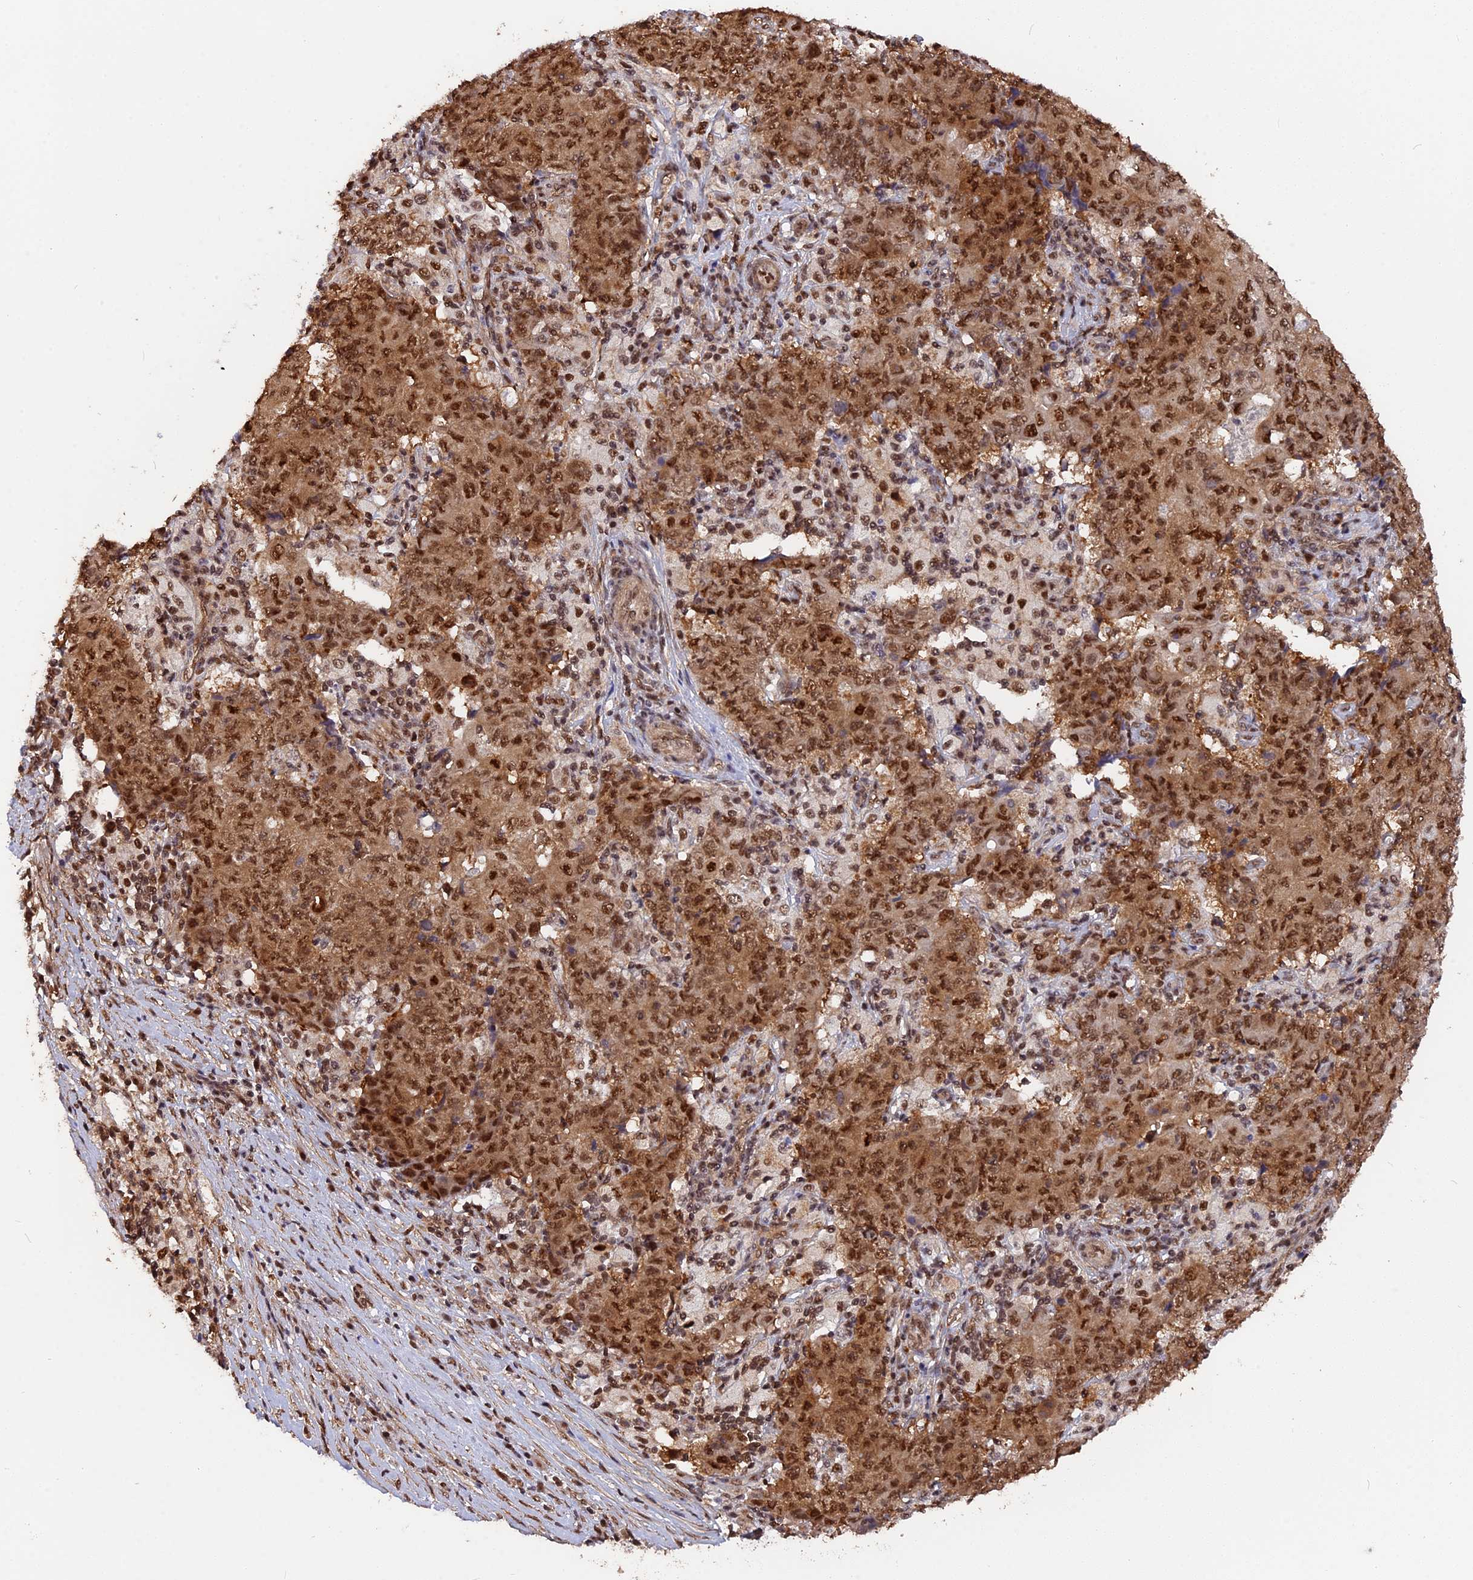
{"staining": {"intensity": "strong", "quantity": ">75%", "location": "cytoplasmic/membranous,nuclear"}, "tissue": "ovarian cancer", "cell_type": "Tumor cells", "image_type": "cancer", "snomed": [{"axis": "morphology", "description": "Carcinoma, endometroid"}, {"axis": "topography", "description": "Ovary"}], "caption": "Endometroid carcinoma (ovarian) stained with a protein marker reveals strong staining in tumor cells.", "gene": "ADRM1", "patient": {"sex": "female", "age": 42}}